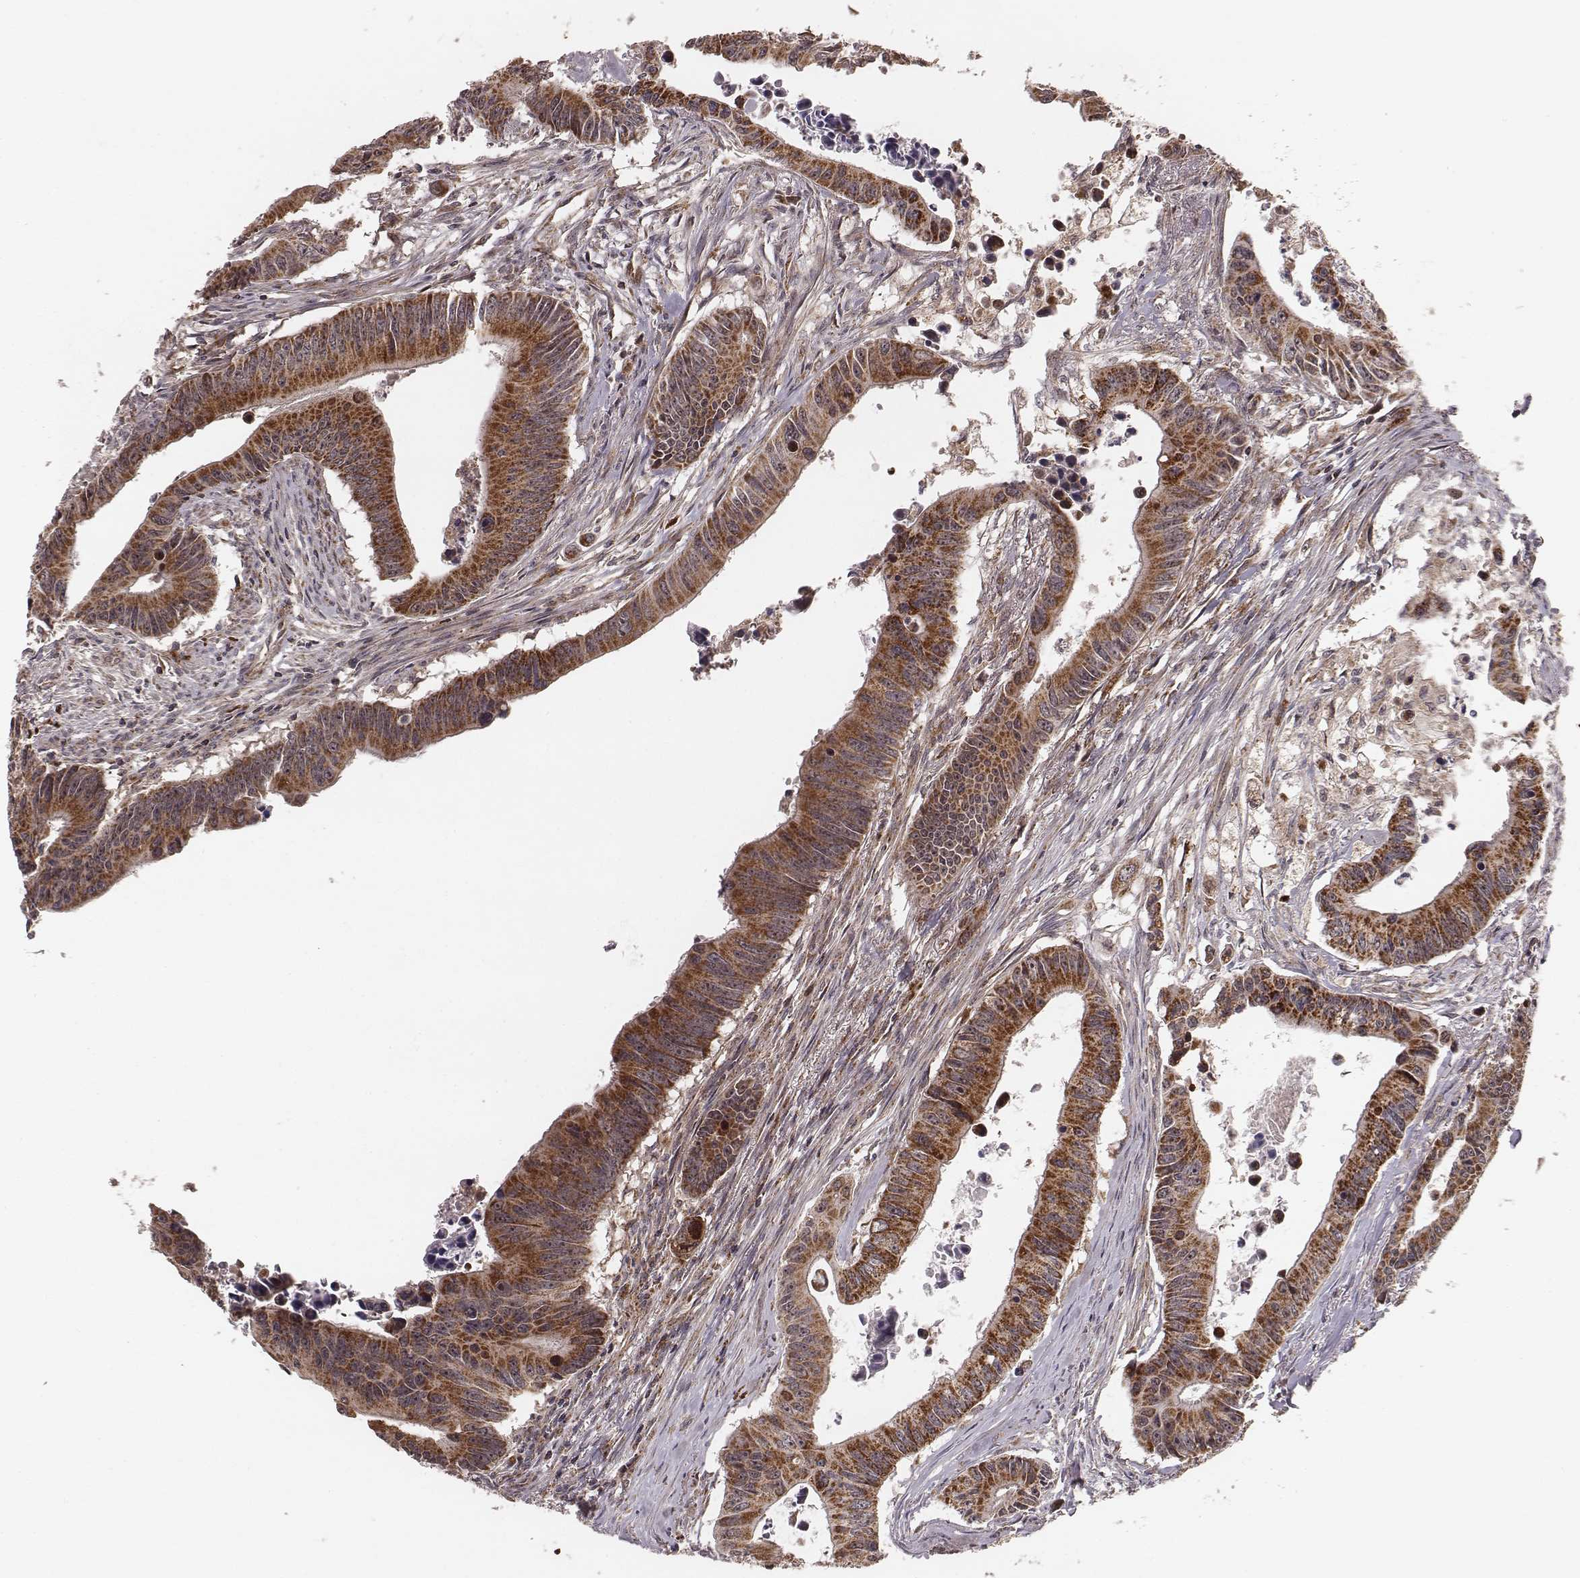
{"staining": {"intensity": "strong", "quantity": ">75%", "location": "cytoplasmic/membranous"}, "tissue": "colorectal cancer", "cell_type": "Tumor cells", "image_type": "cancer", "snomed": [{"axis": "morphology", "description": "Adenocarcinoma, NOS"}, {"axis": "topography", "description": "Colon"}], "caption": "Tumor cells reveal high levels of strong cytoplasmic/membranous expression in approximately >75% of cells in human colorectal adenocarcinoma.", "gene": "ZDHHC21", "patient": {"sex": "female", "age": 87}}